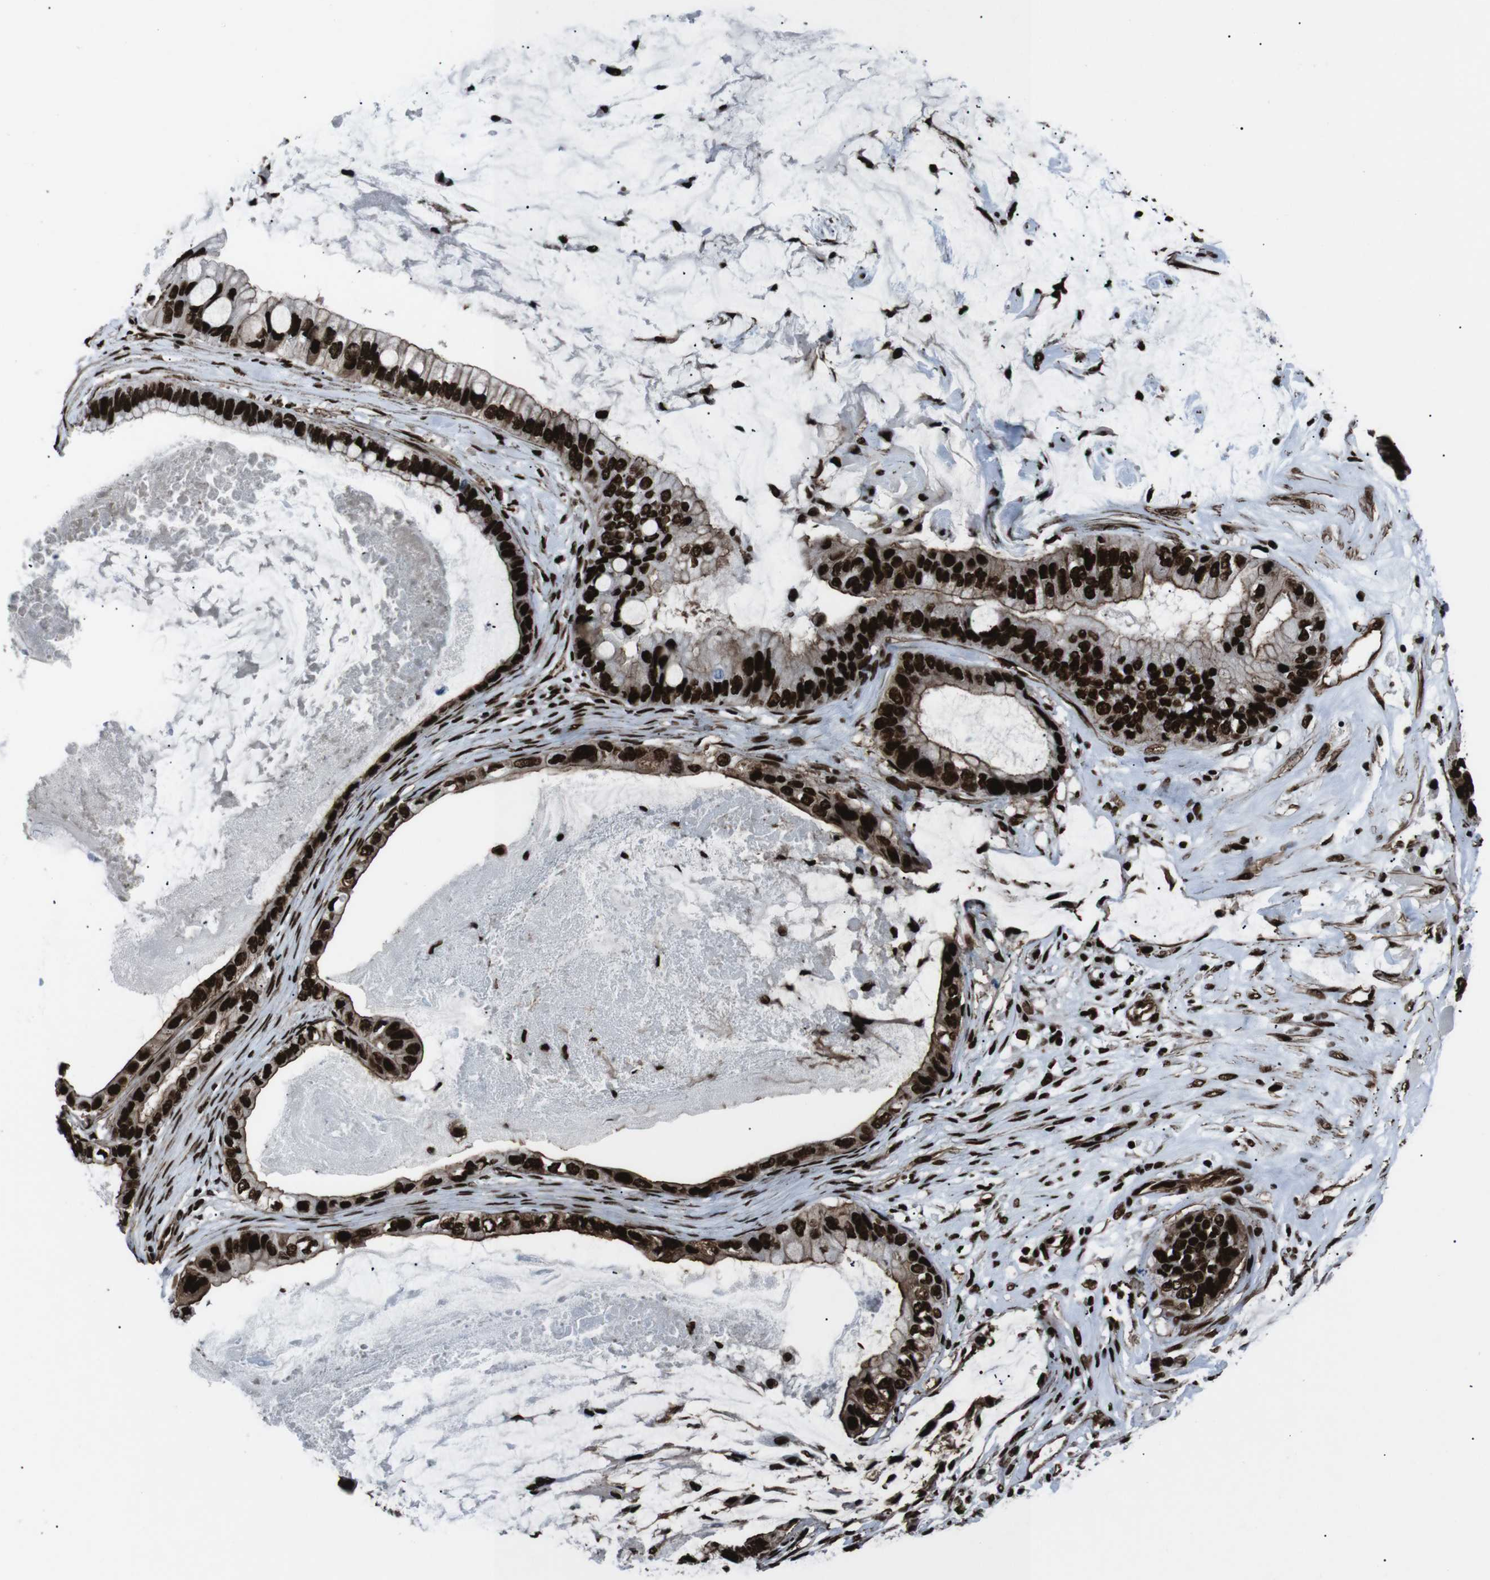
{"staining": {"intensity": "strong", "quantity": ">75%", "location": "cytoplasmic/membranous,nuclear"}, "tissue": "ovarian cancer", "cell_type": "Tumor cells", "image_type": "cancer", "snomed": [{"axis": "morphology", "description": "Cystadenocarcinoma, mucinous, NOS"}, {"axis": "topography", "description": "Ovary"}], "caption": "DAB immunohistochemical staining of ovarian cancer displays strong cytoplasmic/membranous and nuclear protein staining in approximately >75% of tumor cells.", "gene": "HNRNPU", "patient": {"sex": "female", "age": 80}}